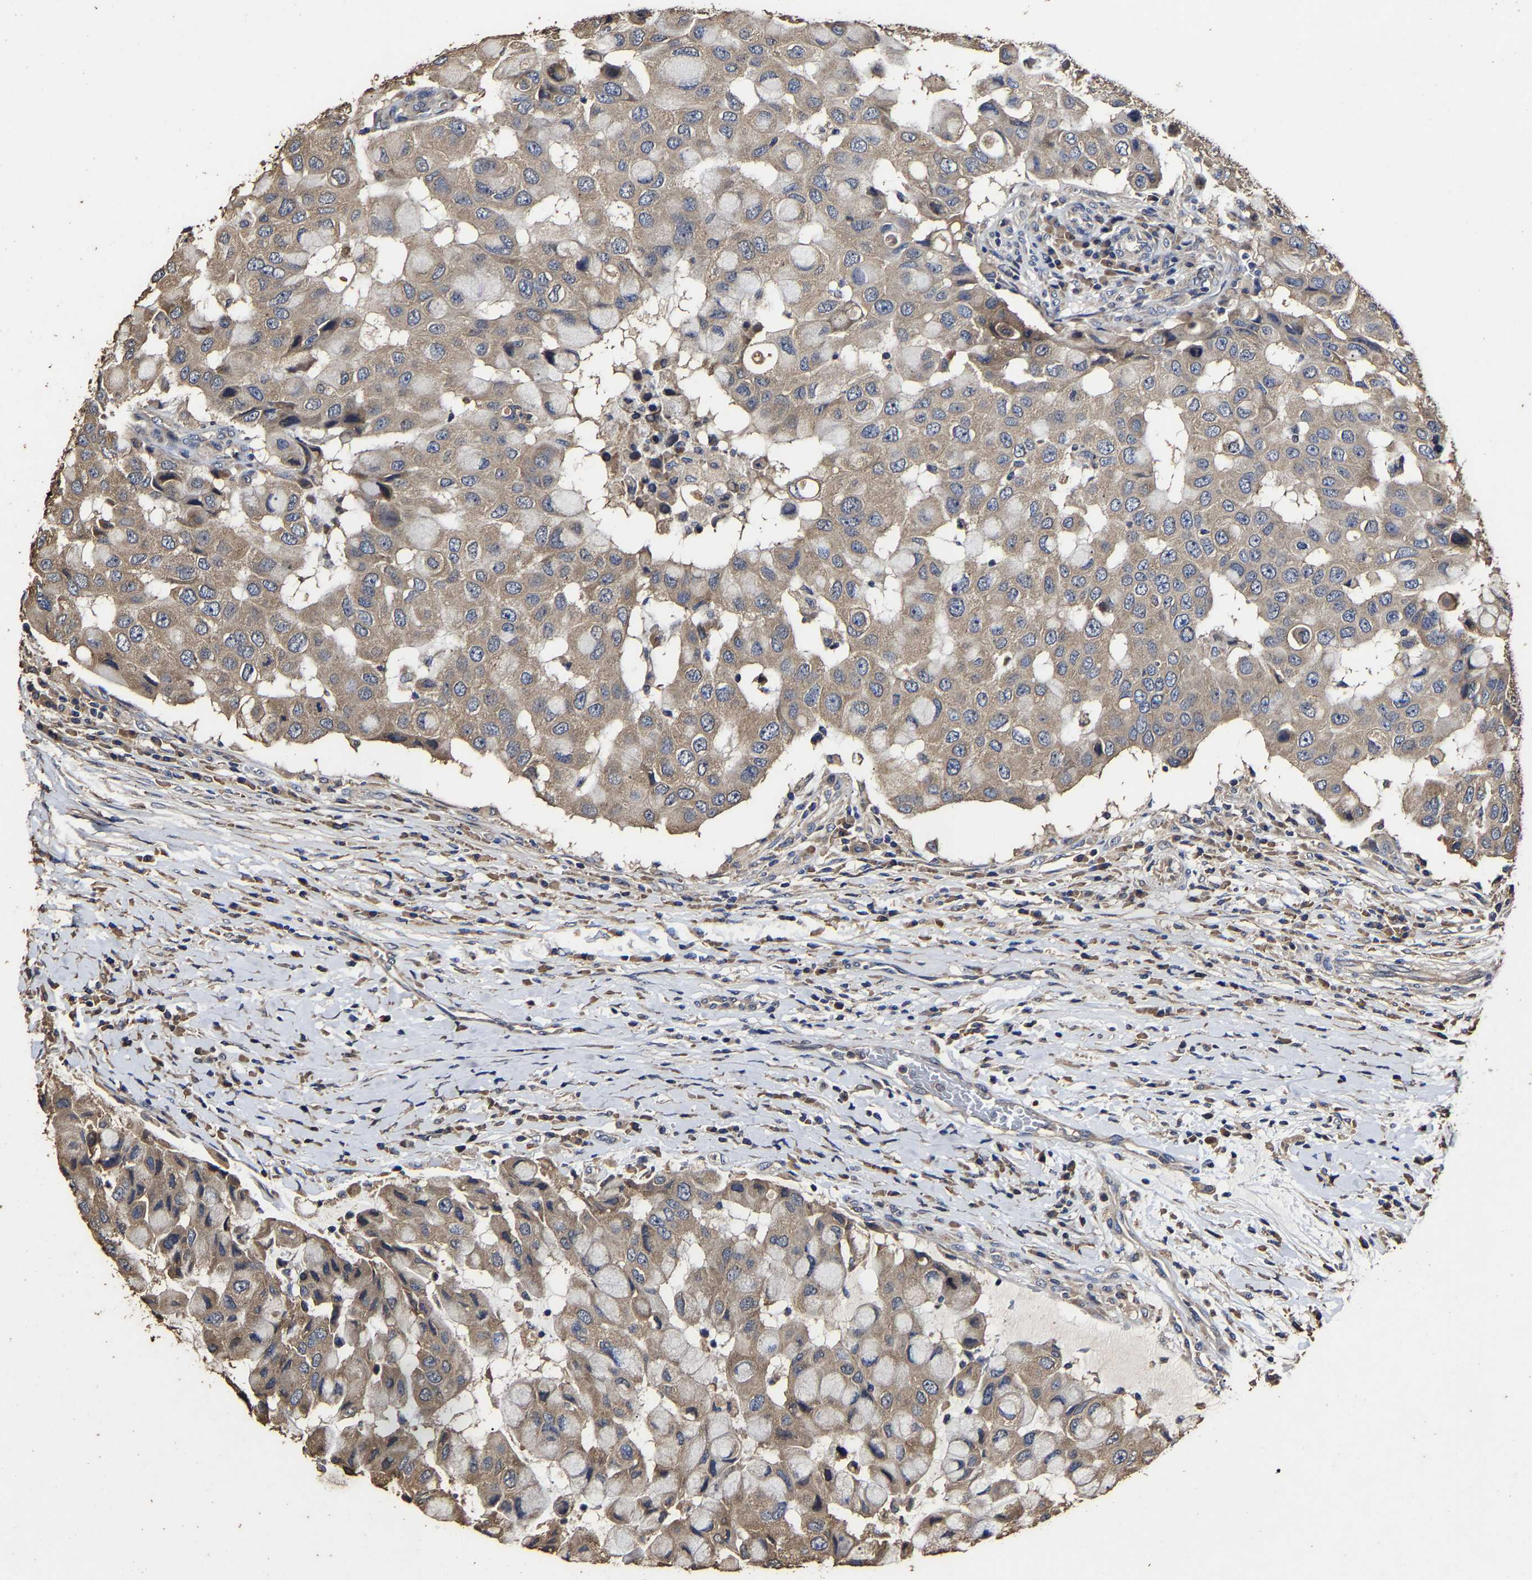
{"staining": {"intensity": "weak", "quantity": ">75%", "location": "cytoplasmic/membranous"}, "tissue": "breast cancer", "cell_type": "Tumor cells", "image_type": "cancer", "snomed": [{"axis": "morphology", "description": "Duct carcinoma"}, {"axis": "topography", "description": "Breast"}], "caption": "Breast cancer (intraductal carcinoma) stained with DAB IHC demonstrates low levels of weak cytoplasmic/membranous staining in approximately >75% of tumor cells.", "gene": "PPM1K", "patient": {"sex": "female", "age": 27}}